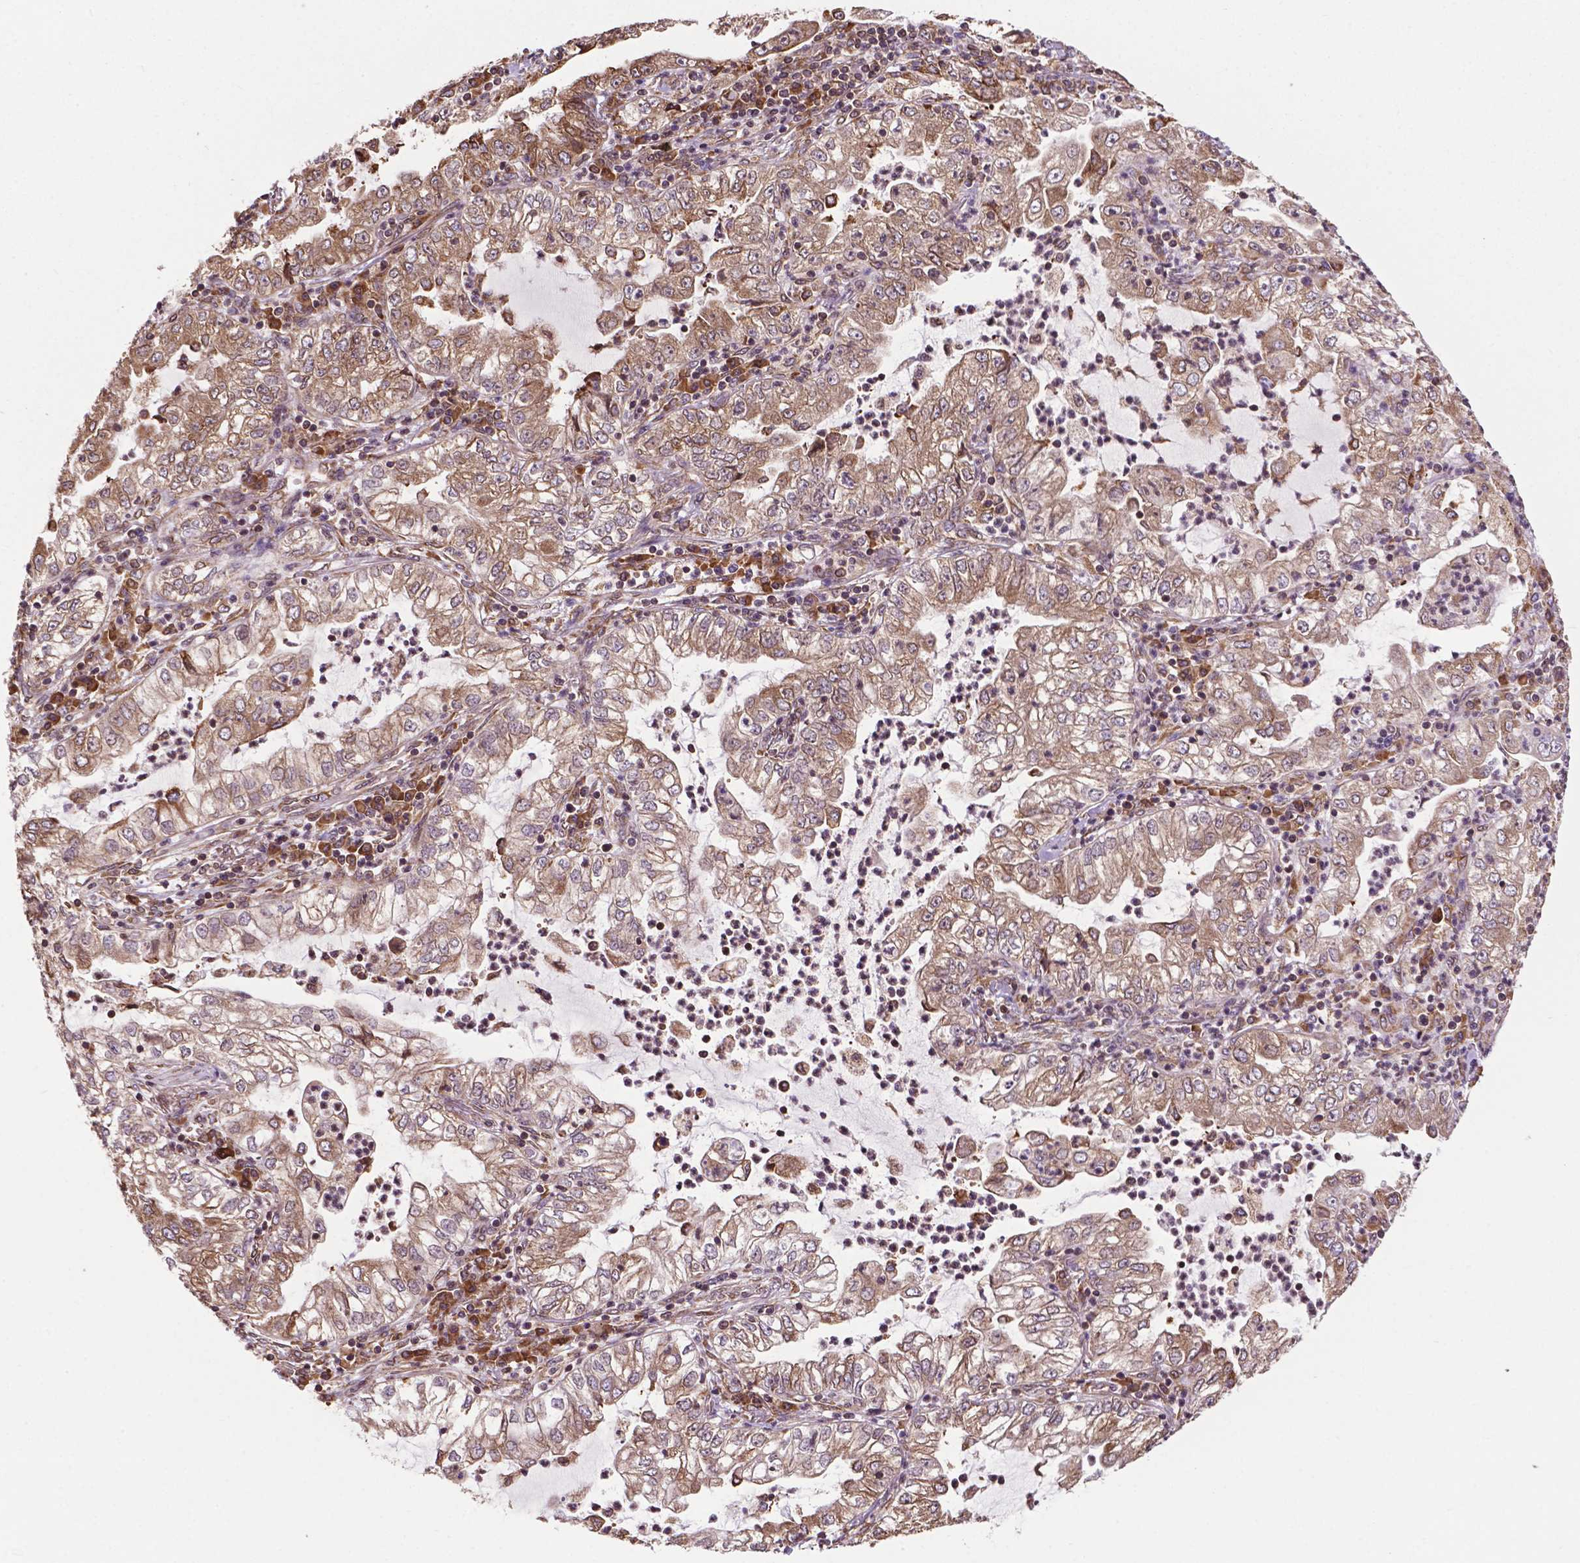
{"staining": {"intensity": "weak", "quantity": "25%-75%", "location": "cytoplasmic/membranous,nuclear"}, "tissue": "lung cancer", "cell_type": "Tumor cells", "image_type": "cancer", "snomed": [{"axis": "morphology", "description": "Adenocarcinoma, NOS"}, {"axis": "topography", "description": "Lung"}], "caption": "Lung adenocarcinoma was stained to show a protein in brown. There is low levels of weak cytoplasmic/membranous and nuclear expression in about 25%-75% of tumor cells.", "gene": "GANAB", "patient": {"sex": "female", "age": 73}}